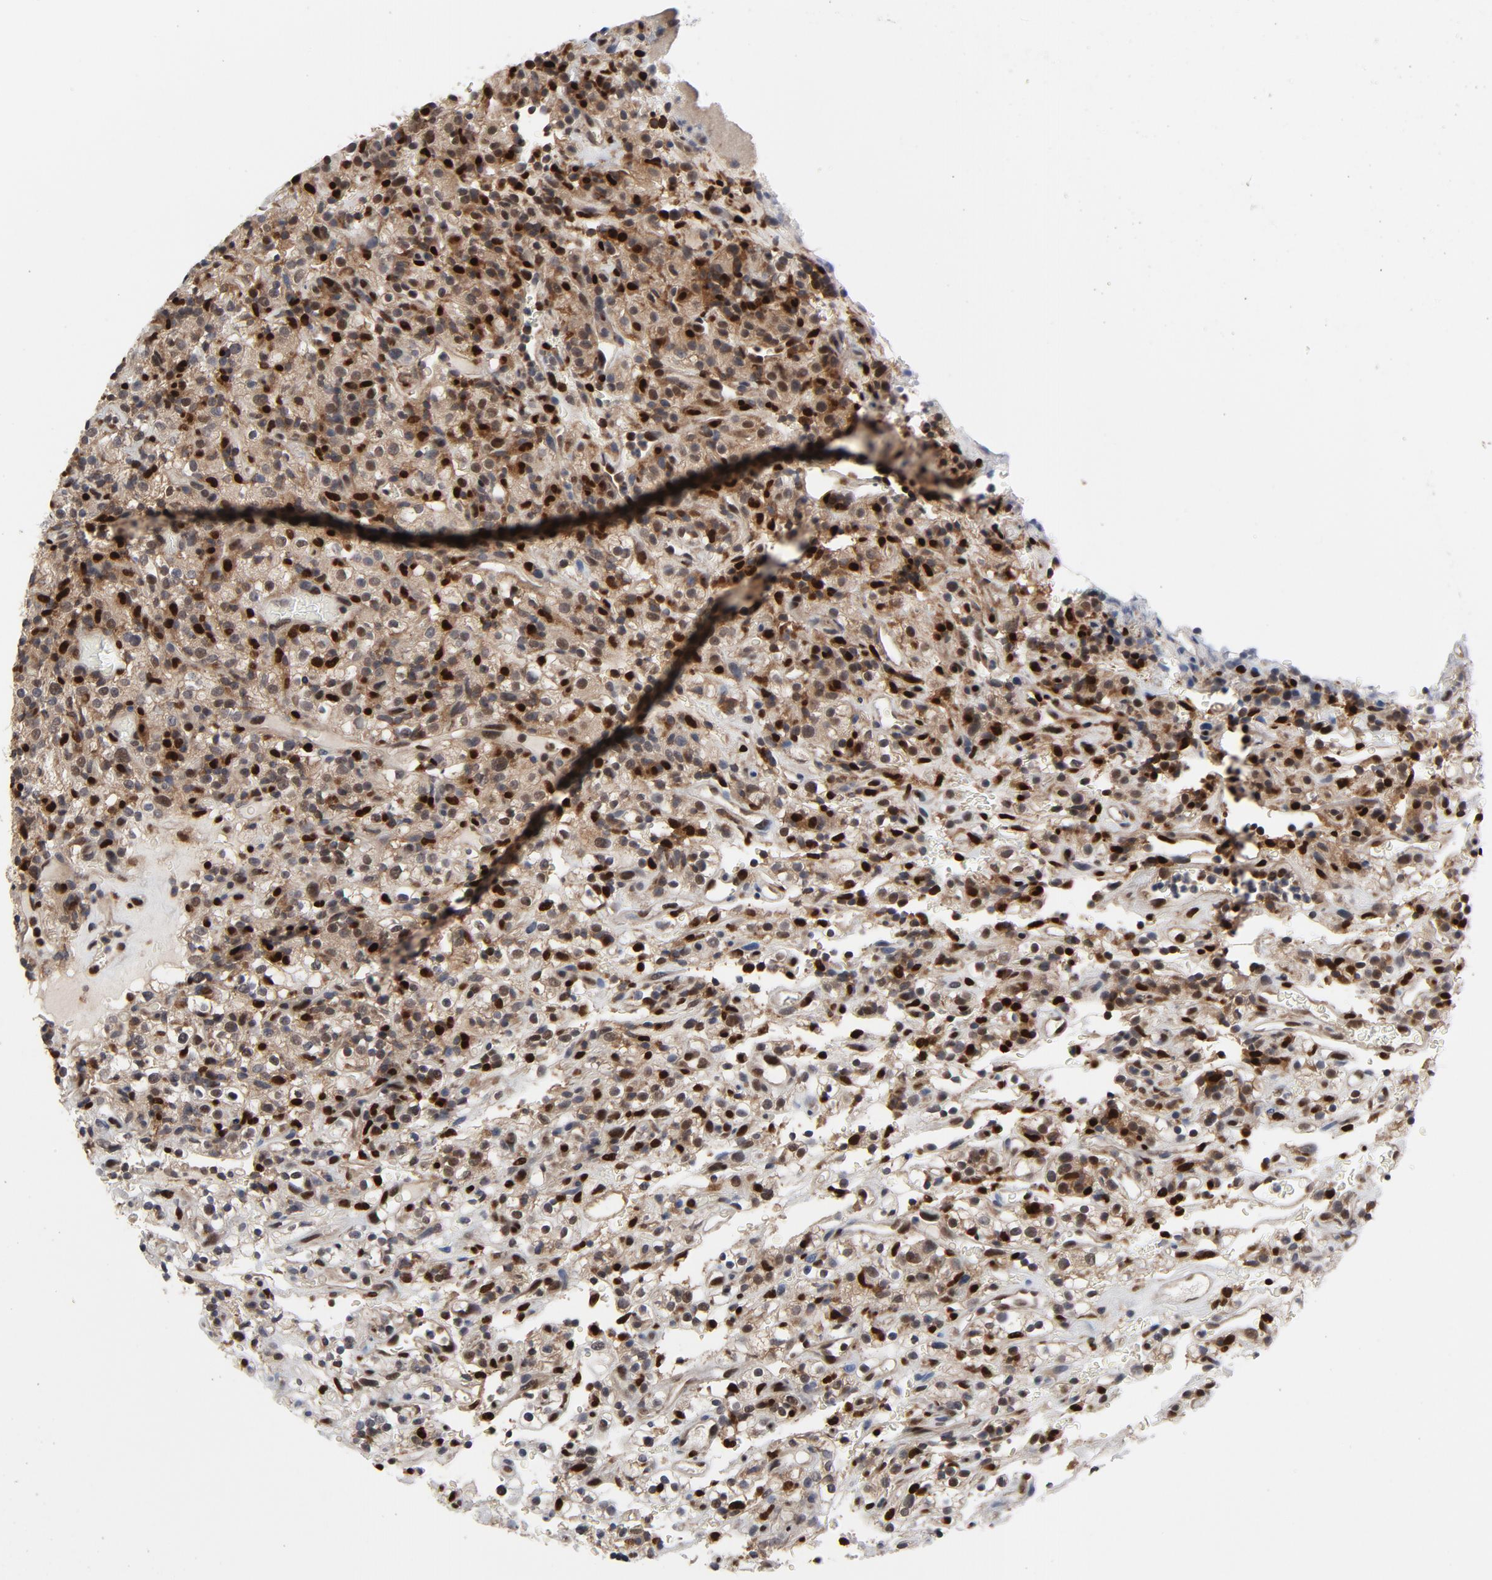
{"staining": {"intensity": "strong", "quantity": ">75%", "location": "cytoplasmic/membranous,nuclear"}, "tissue": "renal cancer", "cell_type": "Tumor cells", "image_type": "cancer", "snomed": [{"axis": "morphology", "description": "Normal tissue, NOS"}, {"axis": "morphology", "description": "Adenocarcinoma, NOS"}, {"axis": "topography", "description": "Kidney"}], "caption": "Protein expression analysis of human renal cancer reveals strong cytoplasmic/membranous and nuclear positivity in approximately >75% of tumor cells.", "gene": "NFKB1", "patient": {"sex": "female", "age": 72}}